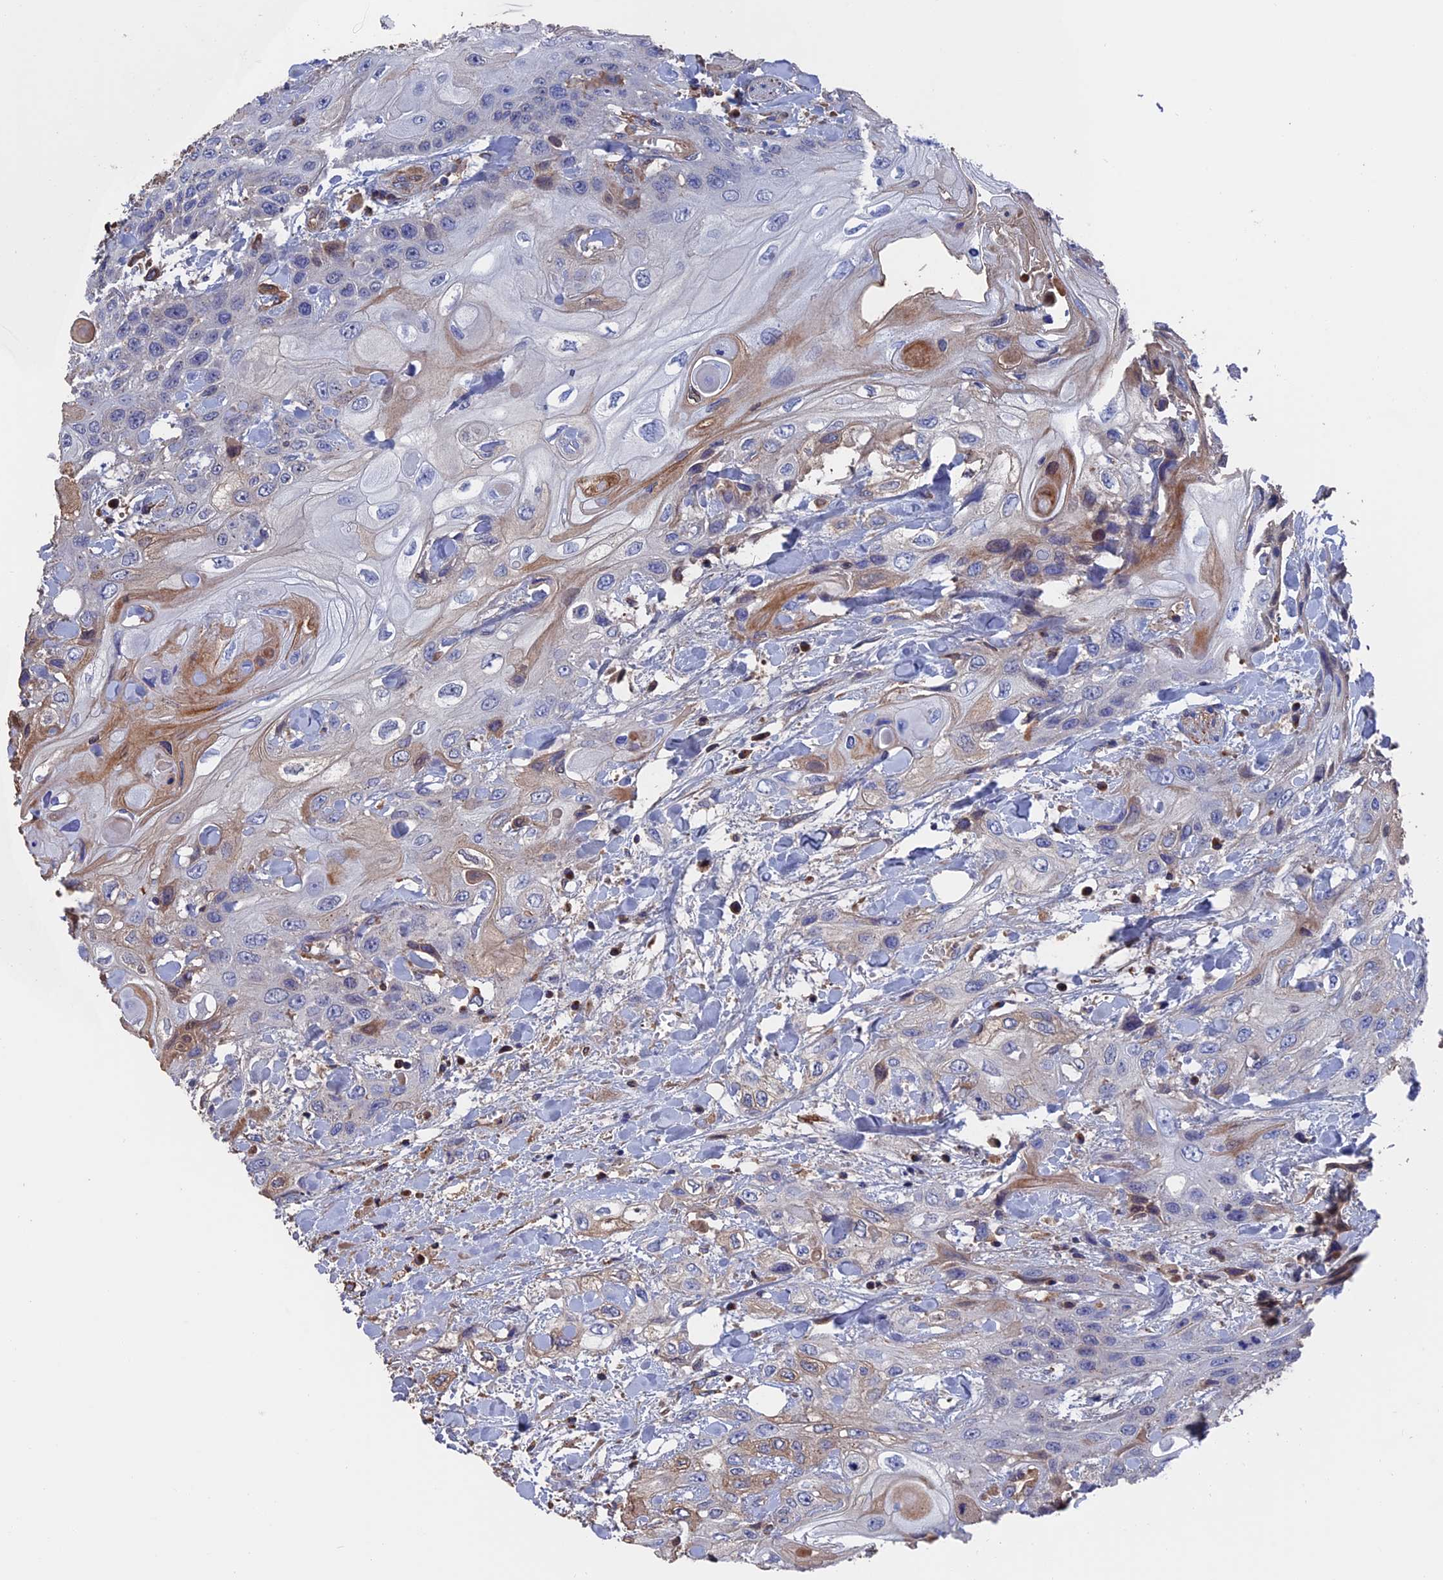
{"staining": {"intensity": "weak", "quantity": "<25%", "location": "cytoplasmic/membranous"}, "tissue": "head and neck cancer", "cell_type": "Tumor cells", "image_type": "cancer", "snomed": [{"axis": "morphology", "description": "Squamous cell carcinoma, NOS"}, {"axis": "topography", "description": "Head-Neck"}], "caption": "The photomicrograph demonstrates no staining of tumor cells in head and neck cancer (squamous cell carcinoma). (DAB (3,3'-diaminobenzidine) immunohistochemistry (IHC) visualized using brightfield microscopy, high magnification).", "gene": "HPF1", "patient": {"sex": "female", "age": 43}}